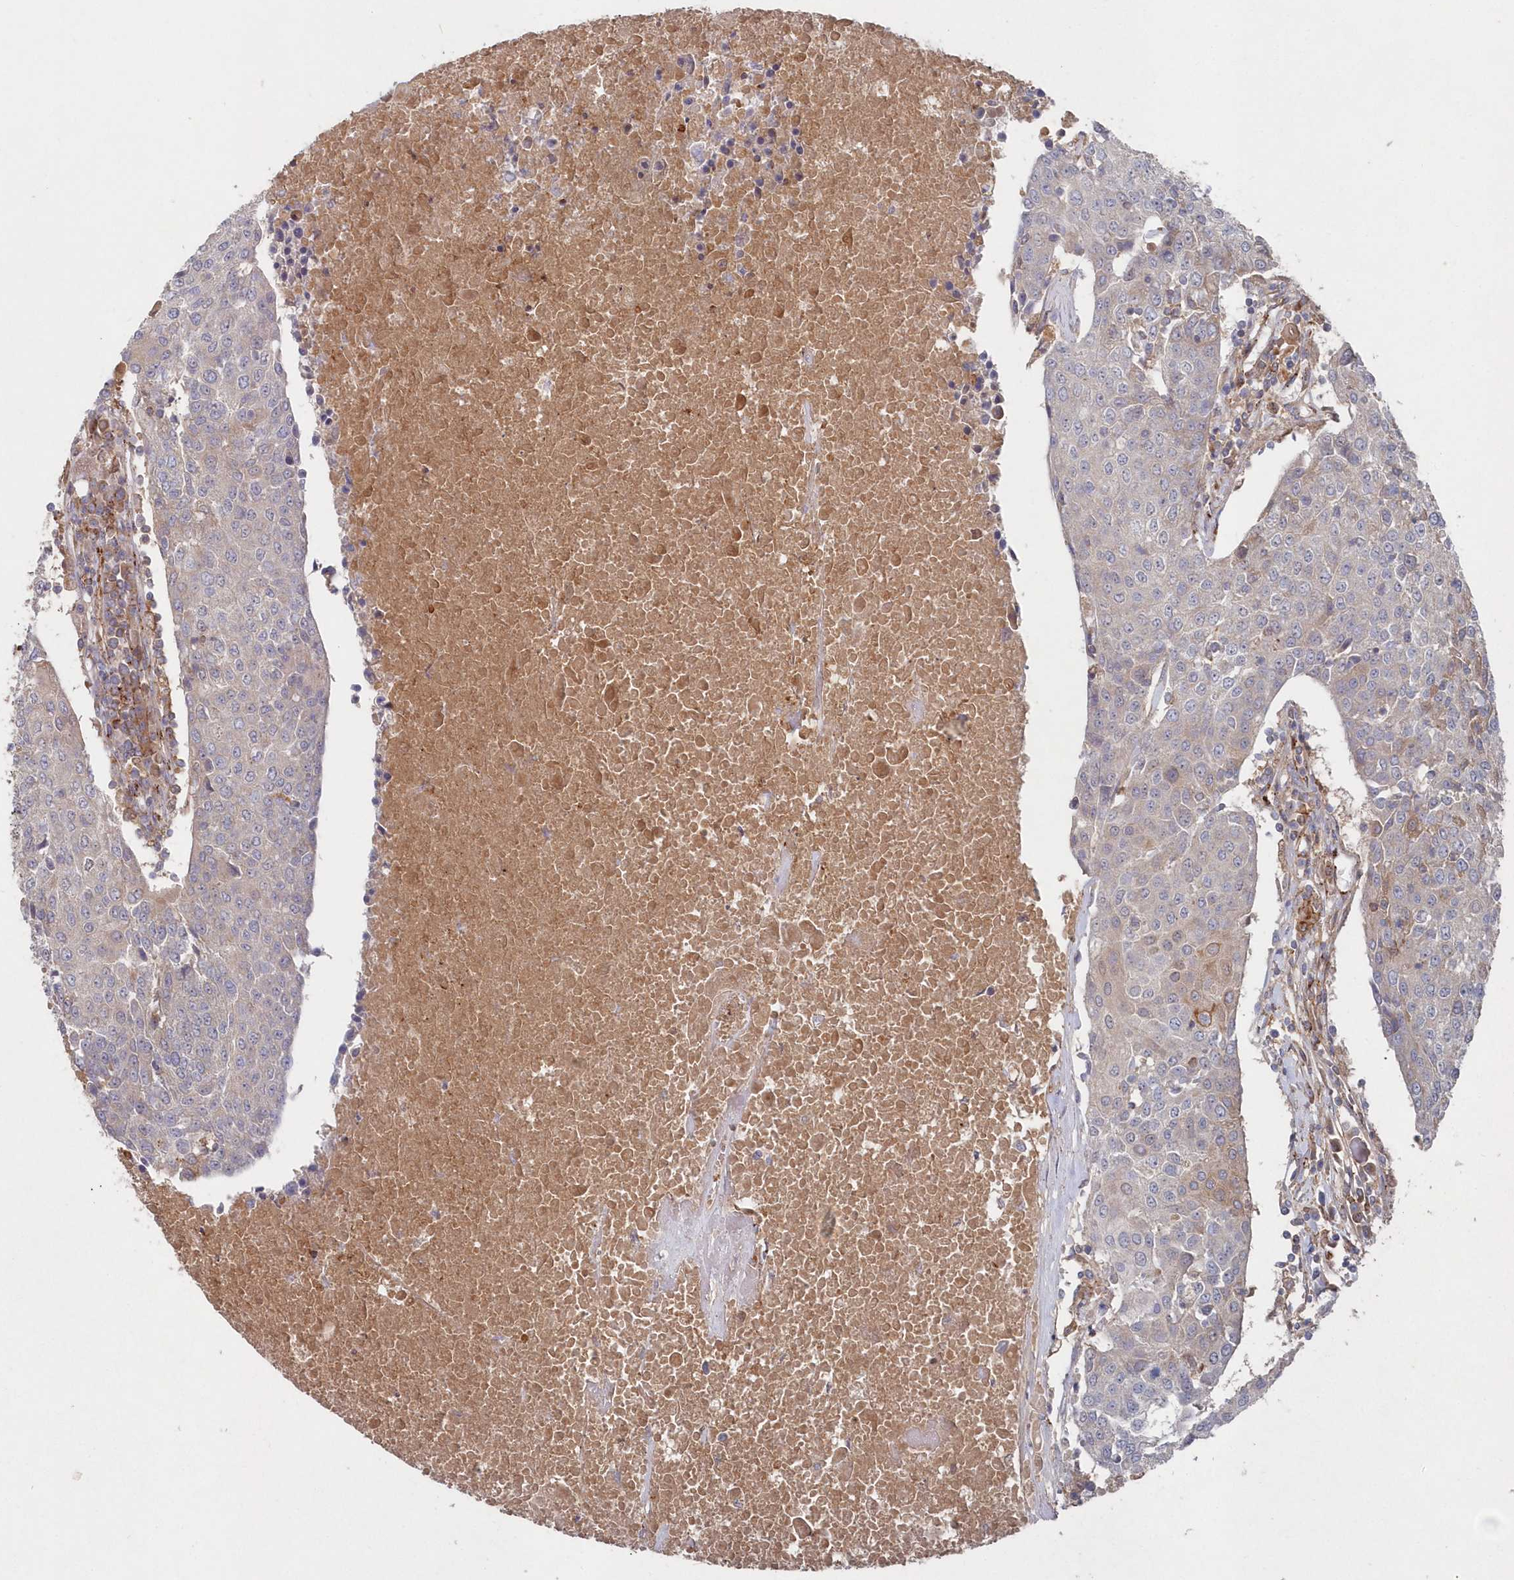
{"staining": {"intensity": "moderate", "quantity": "<25%", "location": "cytoplasmic/membranous"}, "tissue": "urothelial cancer", "cell_type": "Tumor cells", "image_type": "cancer", "snomed": [{"axis": "morphology", "description": "Urothelial carcinoma, High grade"}, {"axis": "topography", "description": "Urinary bladder"}], "caption": "Immunohistochemistry (IHC) (DAB) staining of human urothelial carcinoma (high-grade) reveals moderate cytoplasmic/membranous protein staining in about <25% of tumor cells. (brown staining indicates protein expression, while blue staining denotes nuclei).", "gene": "ABHD14B", "patient": {"sex": "female", "age": 85}}